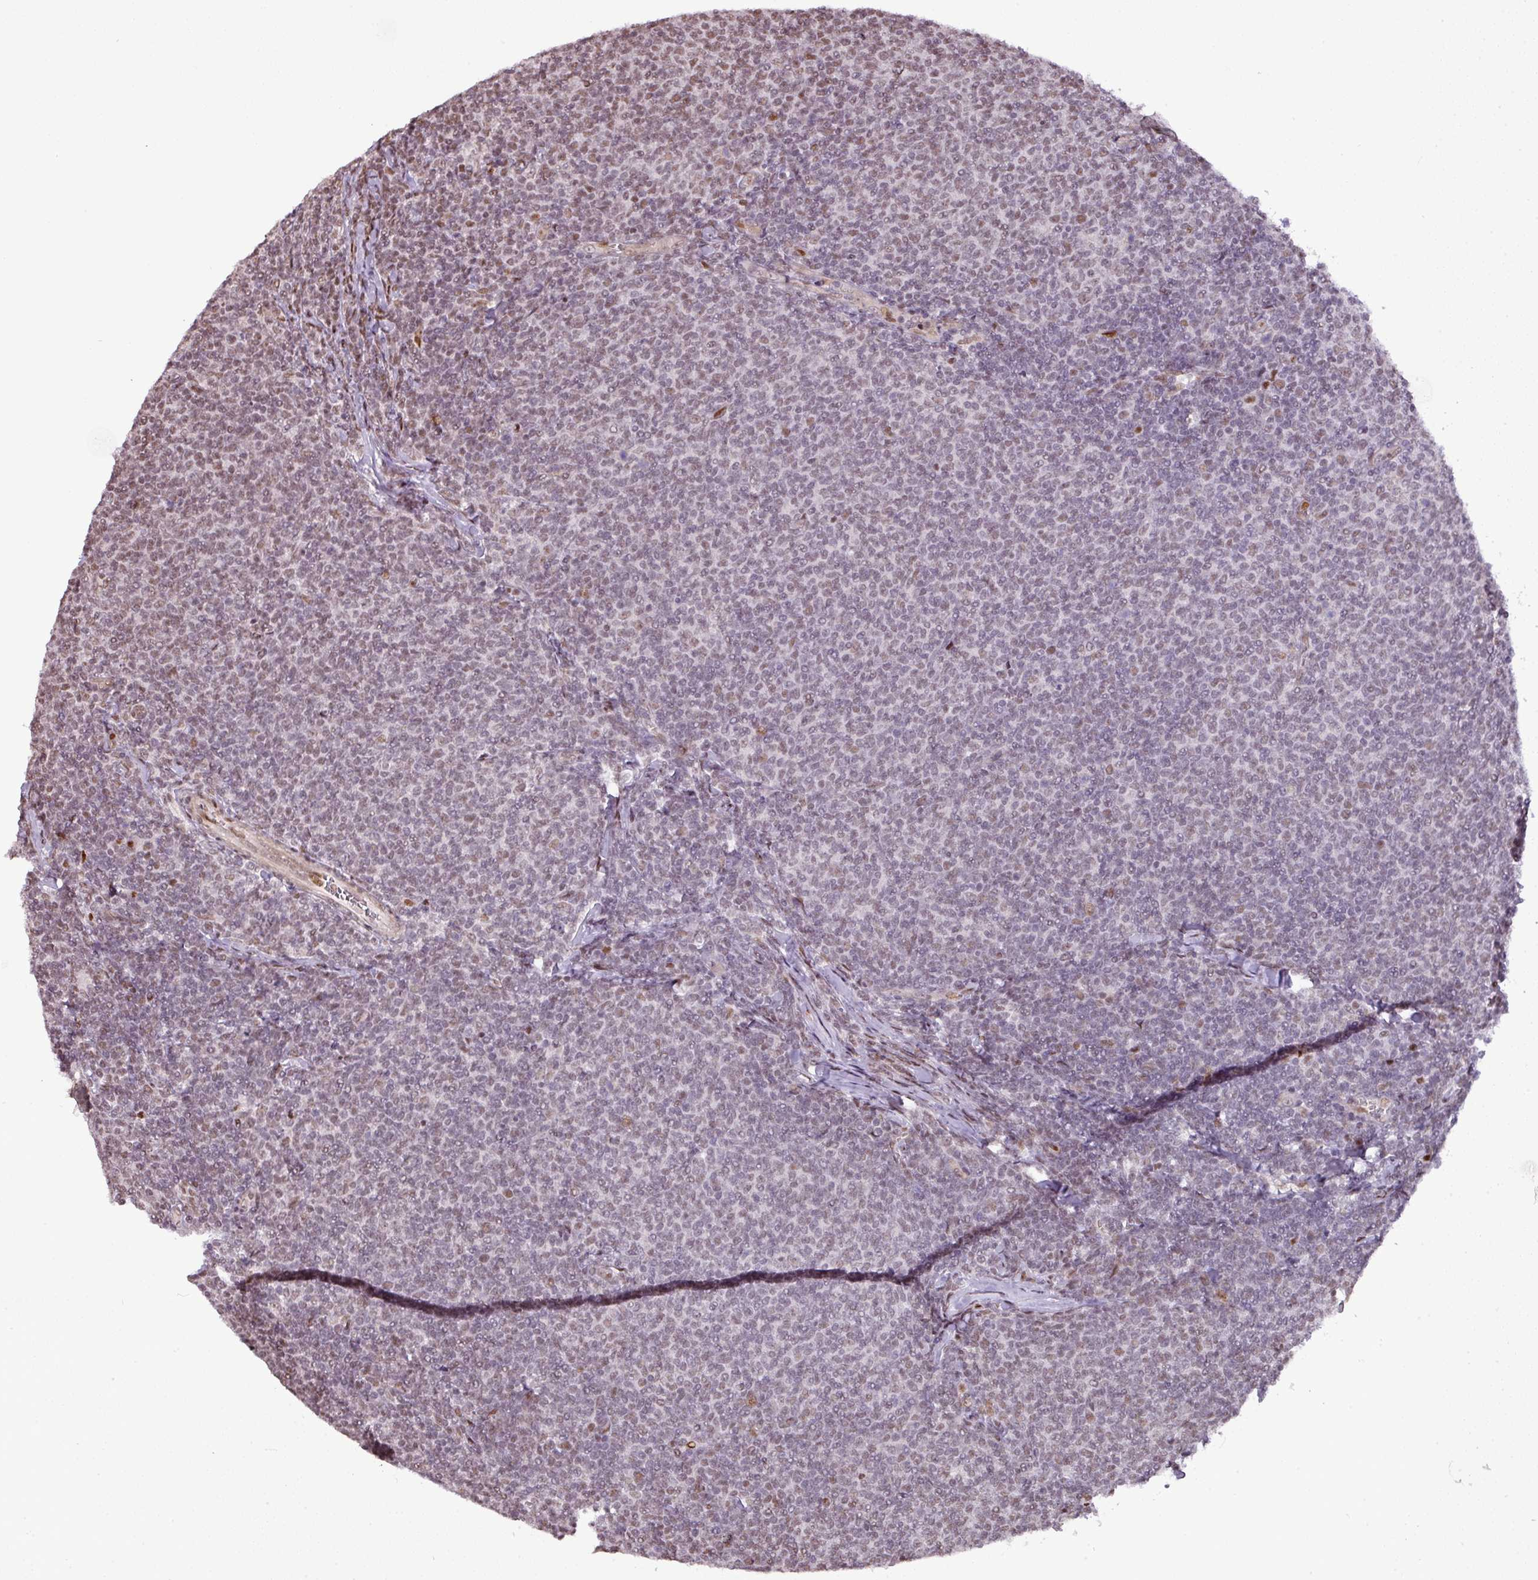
{"staining": {"intensity": "moderate", "quantity": "25%-75%", "location": "nuclear"}, "tissue": "lymphoma", "cell_type": "Tumor cells", "image_type": "cancer", "snomed": [{"axis": "morphology", "description": "Malignant lymphoma, non-Hodgkin's type, Low grade"}, {"axis": "topography", "description": "Lymph node"}], "caption": "Lymphoma stained with a brown dye exhibits moderate nuclear positive positivity in approximately 25%-75% of tumor cells.", "gene": "MYSM1", "patient": {"sex": "male", "age": 52}}